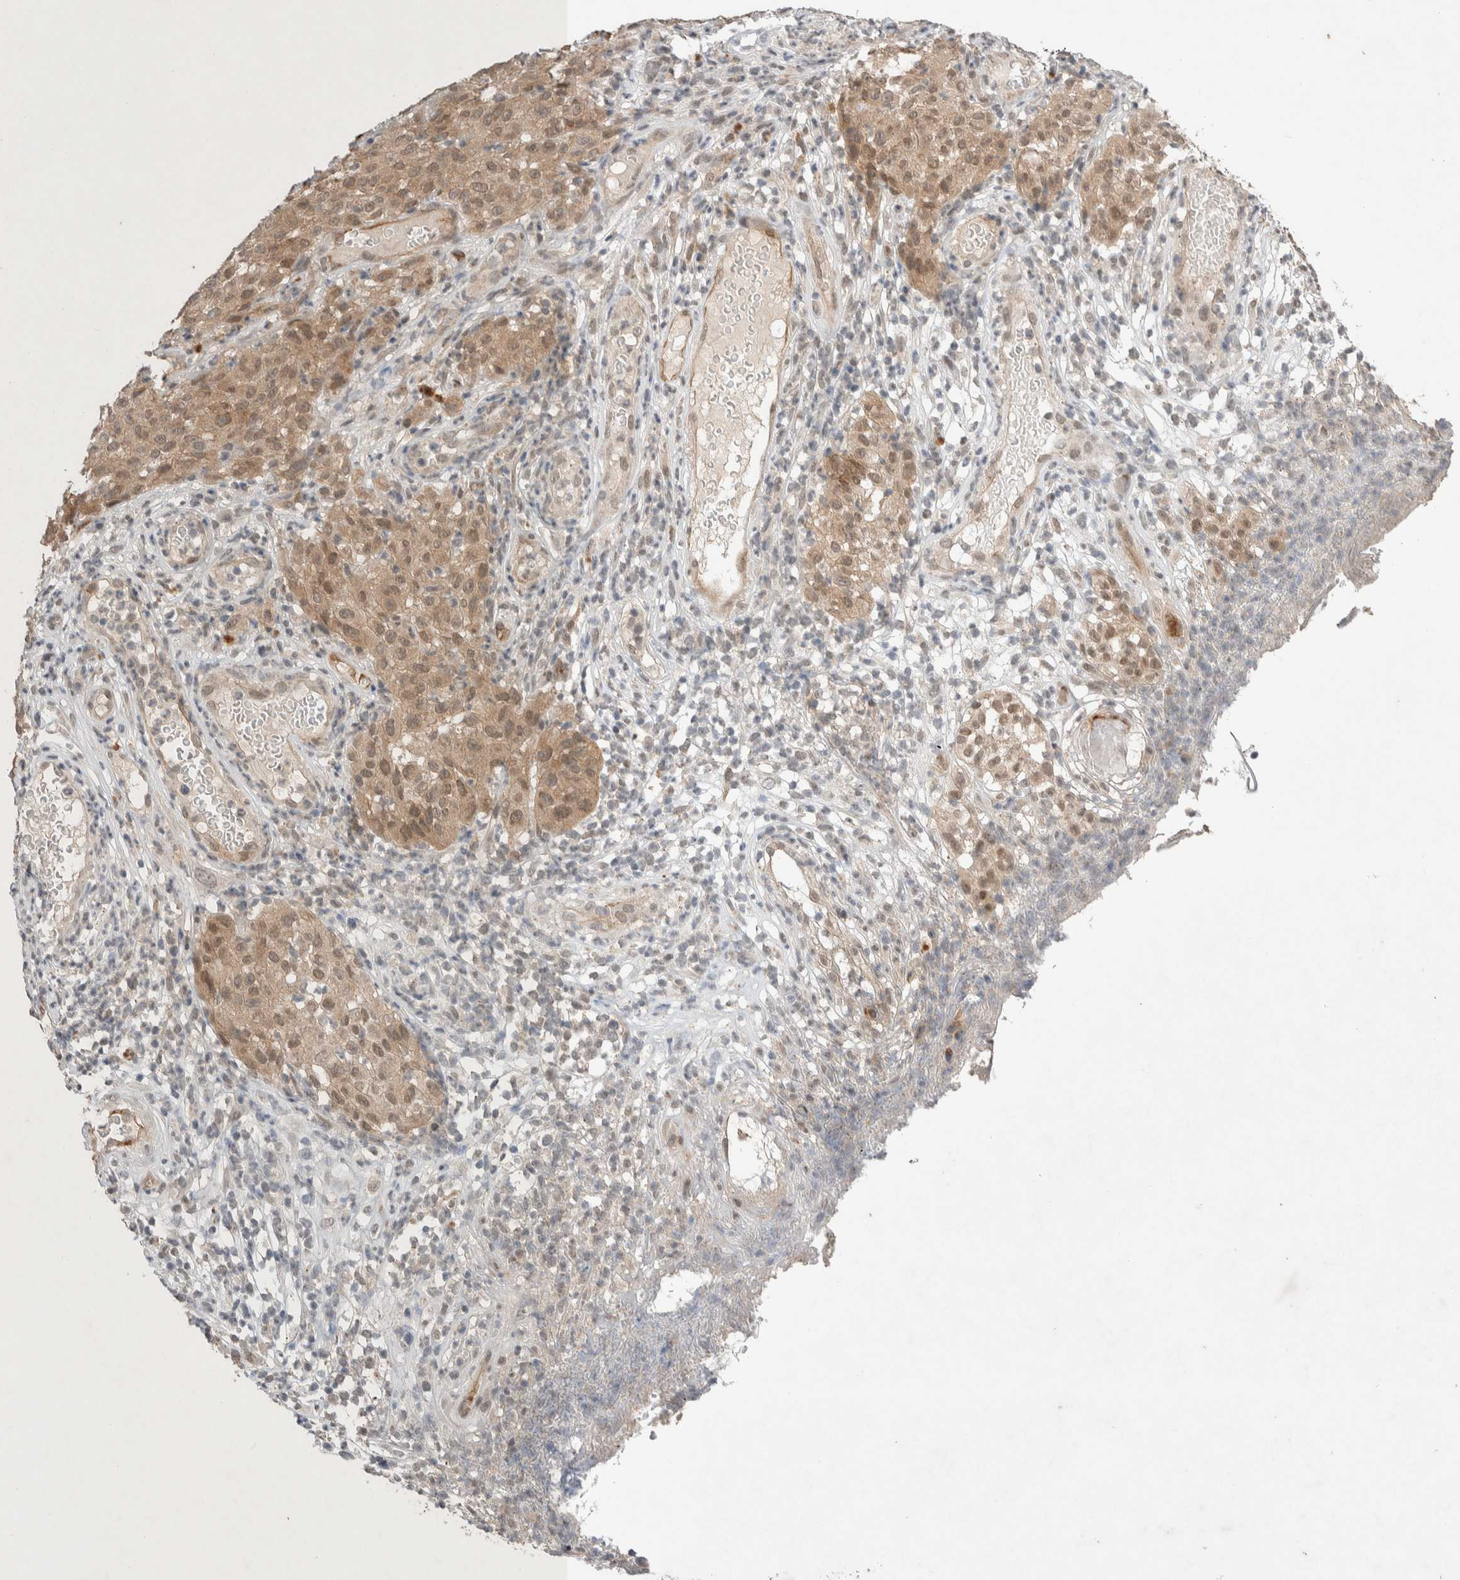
{"staining": {"intensity": "weak", "quantity": ">75%", "location": "cytoplasmic/membranous,nuclear"}, "tissue": "melanoma", "cell_type": "Tumor cells", "image_type": "cancer", "snomed": [{"axis": "morphology", "description": "Malignant melanoma, NOS"}, {"axis": "topography", "description": "Skin"}], "caption": "Protein staining displays weak cytoplasmic/membranous and nuclear staining in approximately >75% of tumor cells in malignant melanoma.", "gene": "ZNF704", "patient": {"sex": "female", "age": 82}}